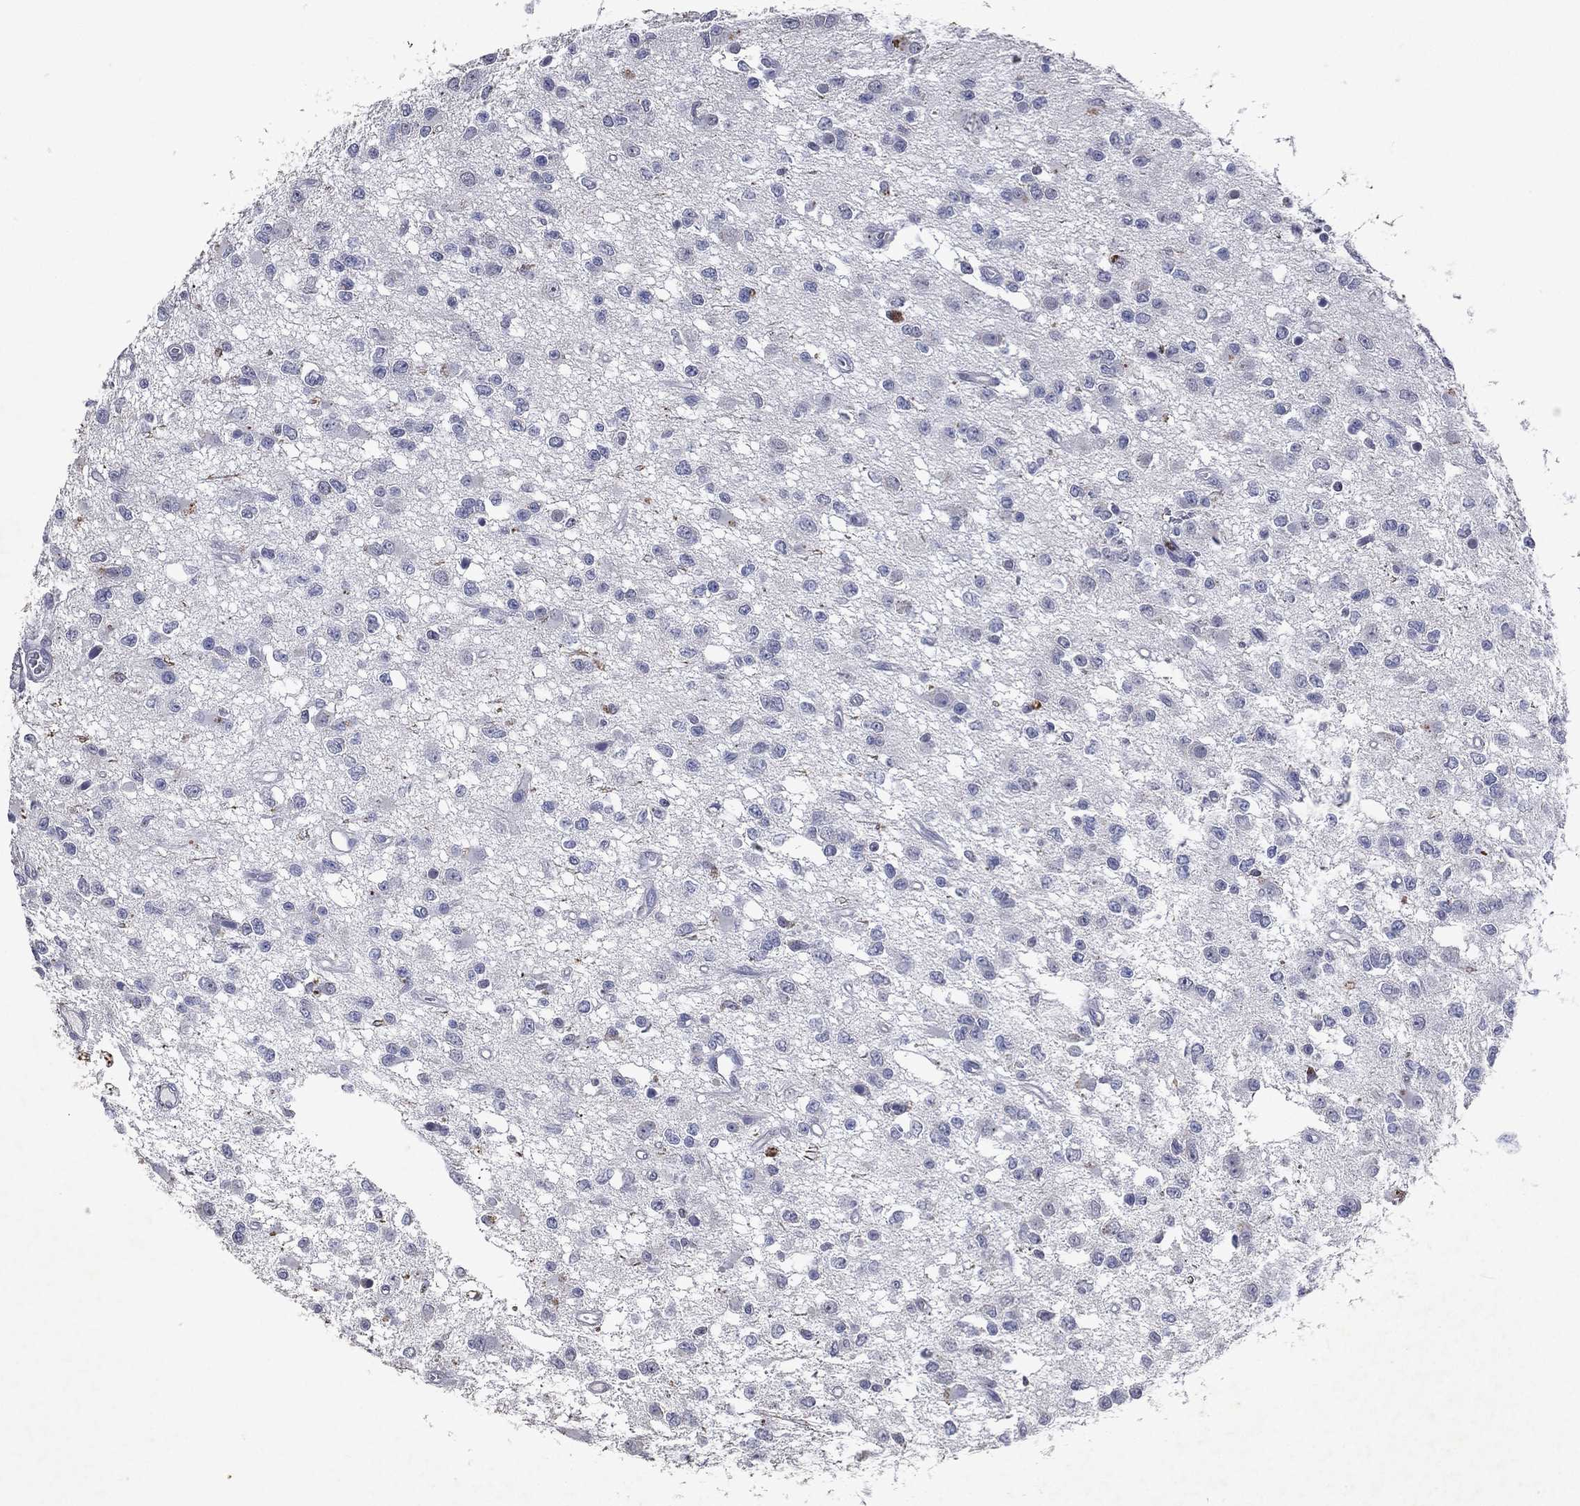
{"staining": {"intensity": "negative", "quantity": "none", "location": "none"}, "tissue": "glioma", "cell_type": "Tumor cells", "image_type": "cancer", "snomed": [{"axis": "morphology", "description": "Glioma, malignant, Low grade"}, {"axis": "topography", "description": "Brain"}], "caption": "Immunohistochemistry micrograph of neoplastic tissue: human glioma stained with DAB demonstrates no significant protein positivity in tumor cells.", "gene": "SLC34A2", "patient": {"sex": "female", "age": 45}}